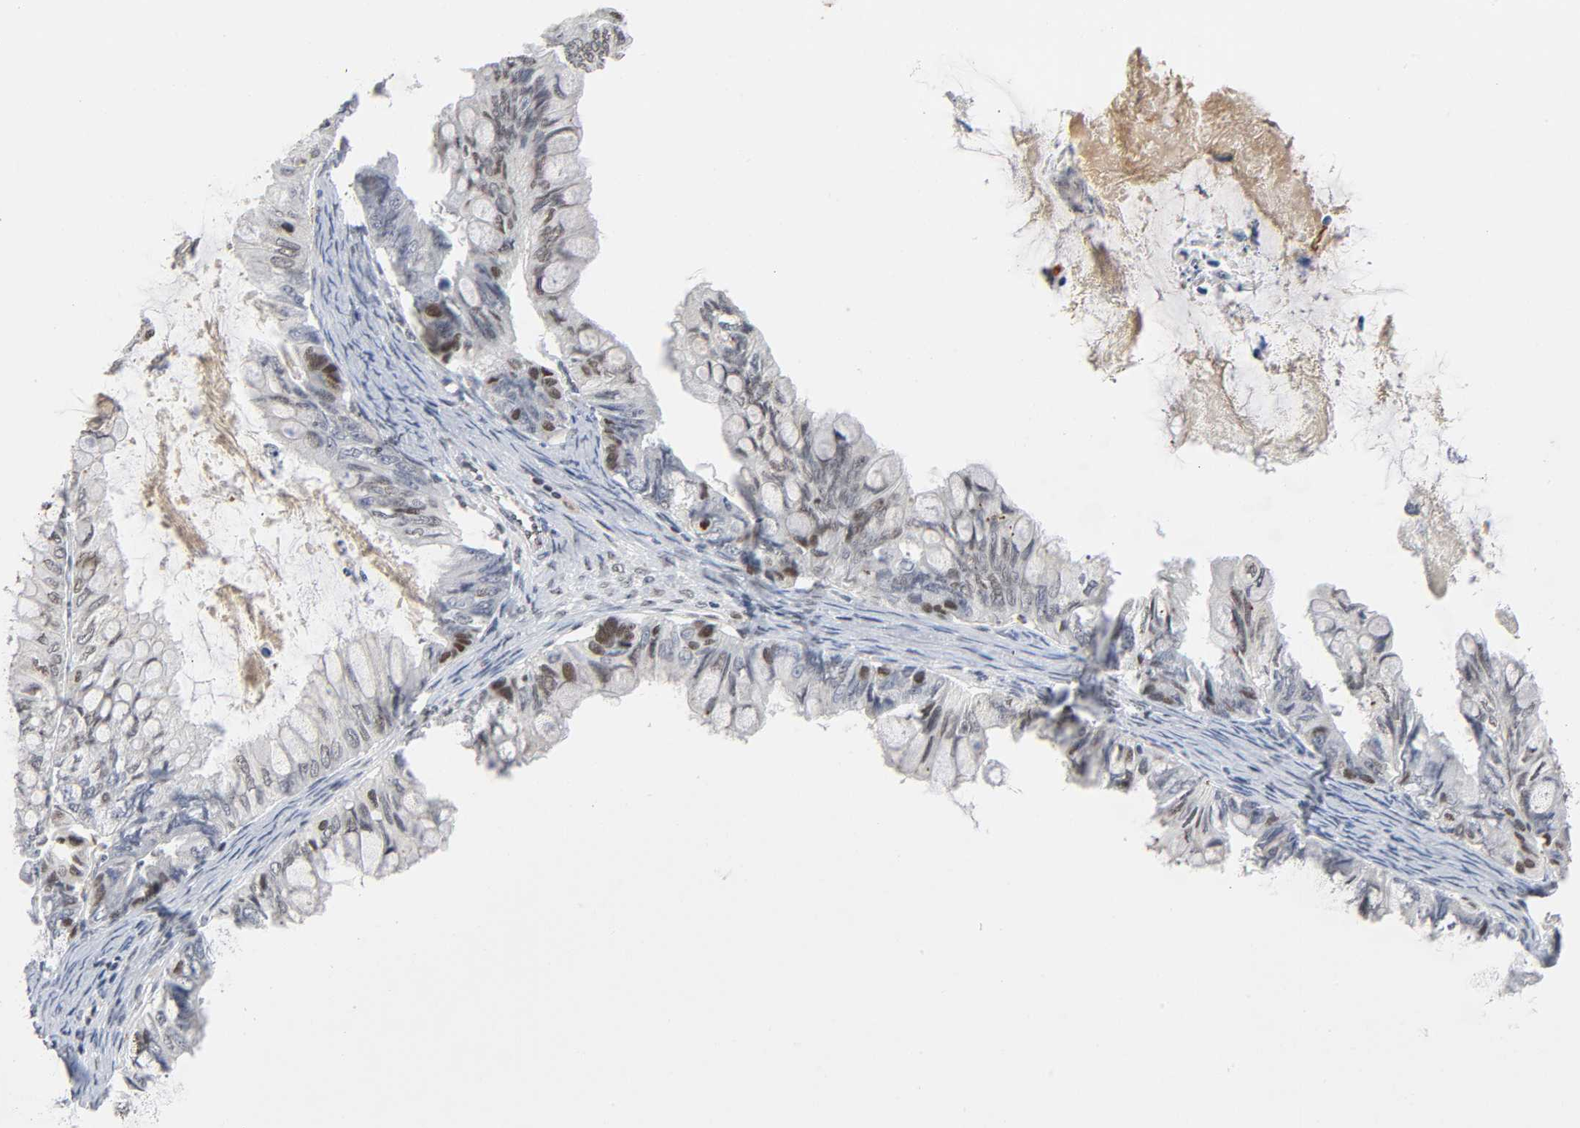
{"staining": {"intensity": "moderate", "quantity": "<25%", "location": "nuclear"}, "tissue": "ovarian cancer", "cell_type": "Tumor cells", "image_type": "cancer", "snomed": [{"axis": "morphology", "description": "Cystadenocarcinoma, mucinous, NOS"}, {"axis": "topography", "description": "Ovary"}], "caption": "Tumor cells reveal moderate nuclear staining in about <25% of cells in ovarian cancer.", "gene": "KAT2B", "patient": {"sex": "female", "age": 80}}